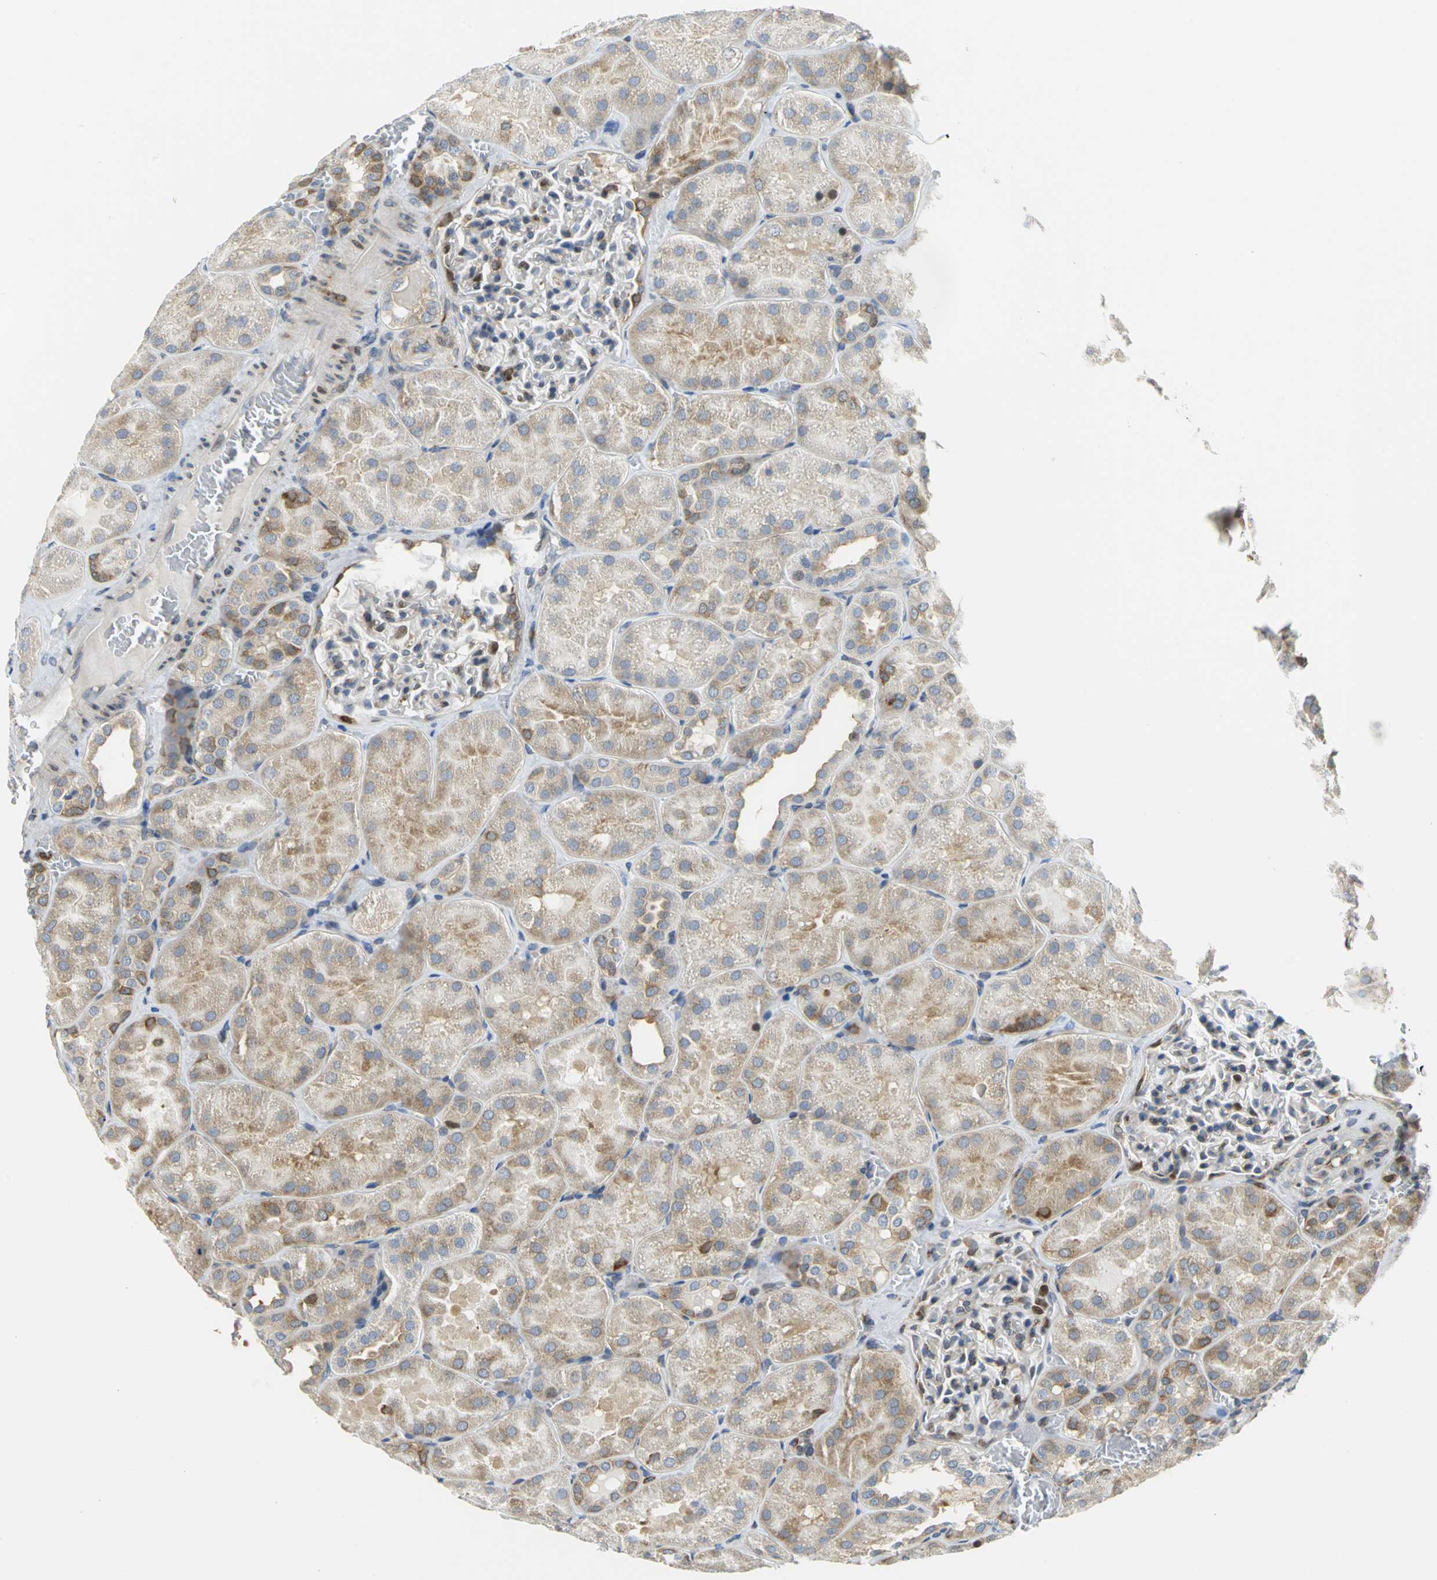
{"staining": {"intensity": "moderate", "quantity": "<25%", "location": "cytoplasmic/membranous,nuclear"}, "tissue": "kidney", "cell_type": "Cells in glomeruli", "image_type": "normal", "snomed": [{"axis": "morphology", "description": "Normal tissue, NOS"}, {"axis": "topography", "description": "Kidney"}], "caption": "Kidney stained with a protein marker demonstrates moderate staining in cells in glomeruli.", "gene": "YBX1", "patient": {"sex": "male", "age": 28}}